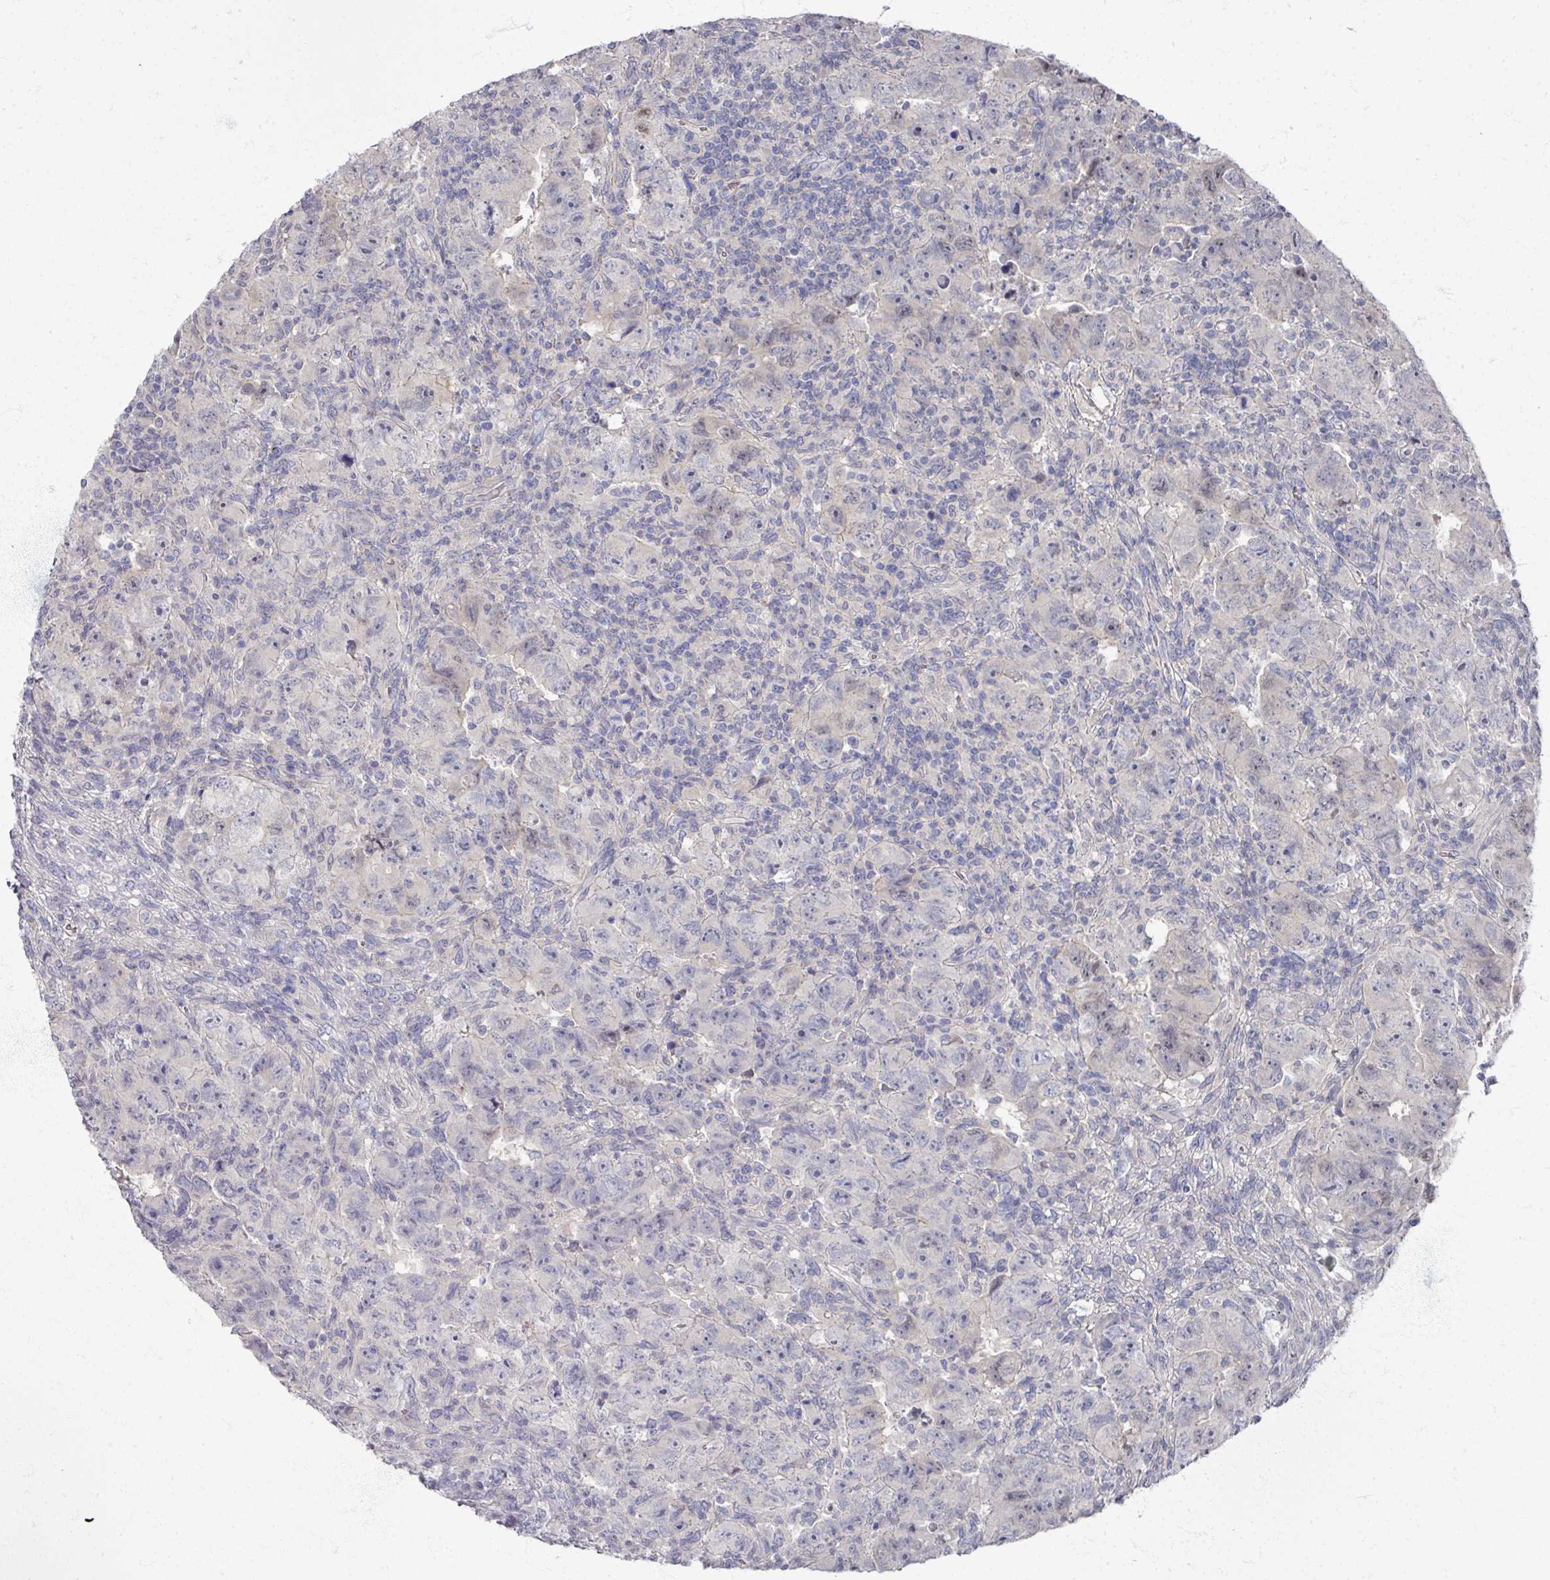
{"staining": {"intensity": "negative", "quantity": "none", "location": "none"}, "tissue": "testis cancer", "cell_type": "Tumor cells", "image_type": "cancer", "snomed": [{"axis": "morphology", "description": "Carcinoma, Embryonal, NOS"}, {"axis": "topography", "description": "Testis"}], "caption": "IHC histopathology image of testis cancer (embryonal carcinoma) stained for a protein (brown), which demonstrates no expression in tumor cells.", "gene": "TTYH3", "patient": {"sex": "male", "age": 24}}